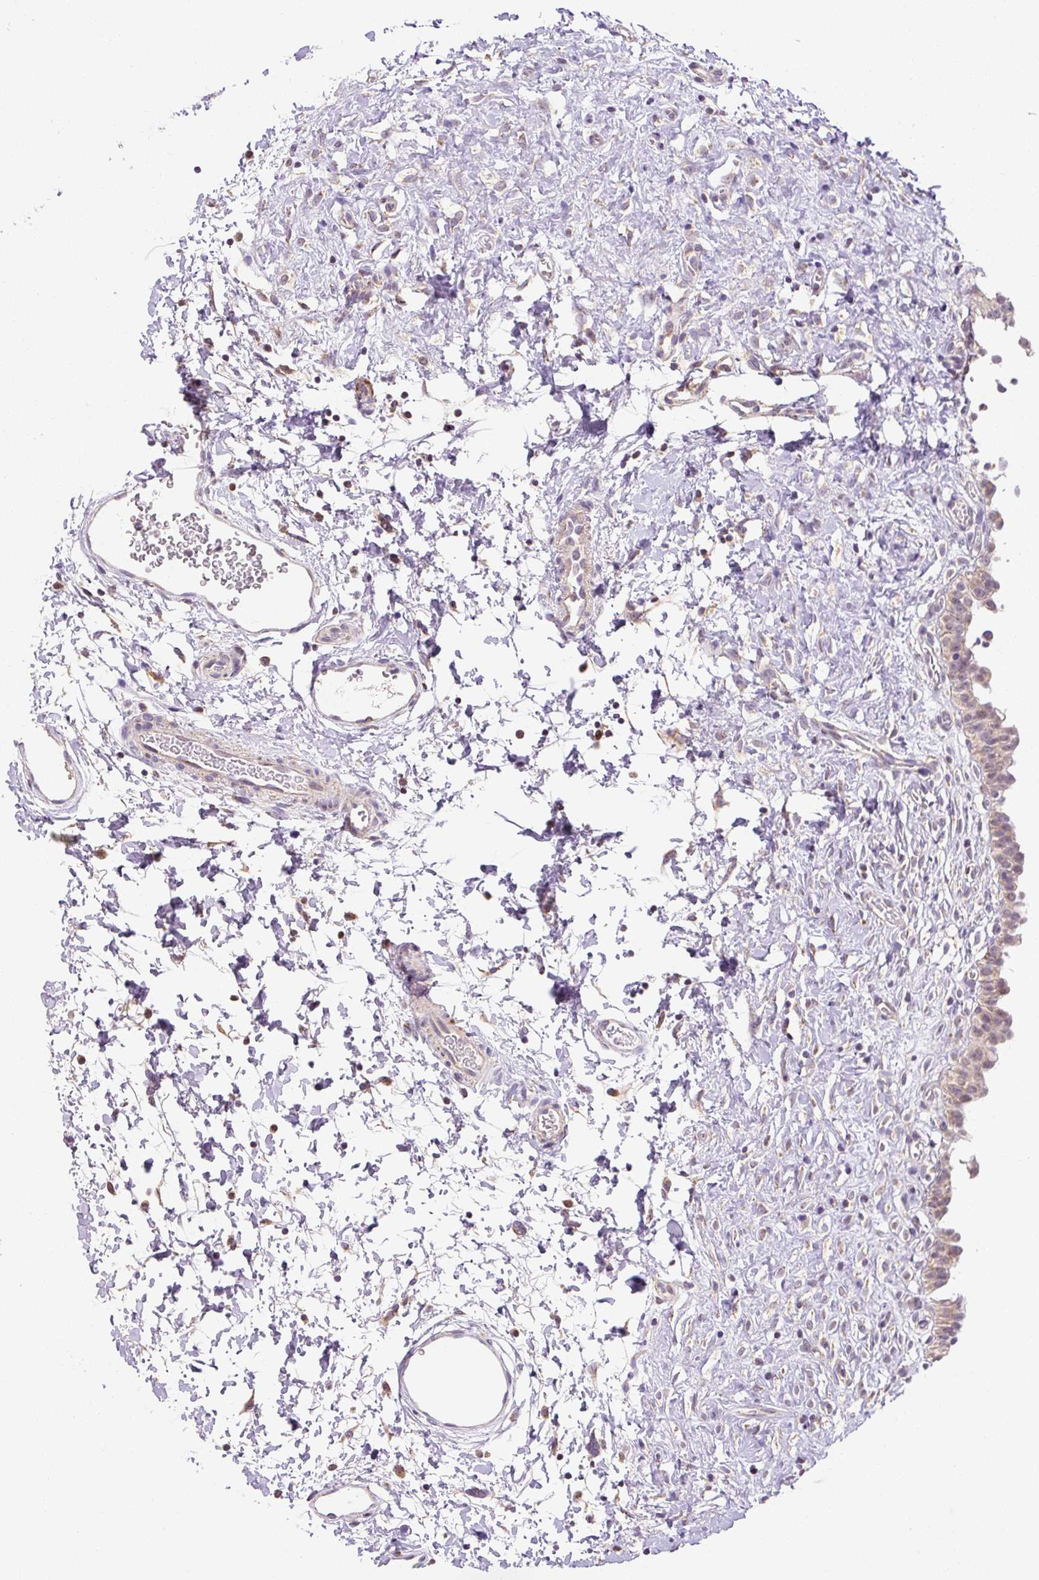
{"staining": {"intensity": "moderate", "quantity": ">75%", "location": "cytoplasmic/membranous"}, "tissue": "urinary bladder", "cell_type": "Urothelial cells", "image_type": "normal", "snomed": [{"axis": "morphology", "description": "Normal tissue, NOS"}, {"axis": "topography", "description": "Urinary bladder"}], "caption": "Urothelial cells reveal moderate cytoplasmic/membranous positivity in approximately >75% of cells in normal urinary bladder.", "gene": "MFSD9", "patient": {"sex": "male", "age": 51}}